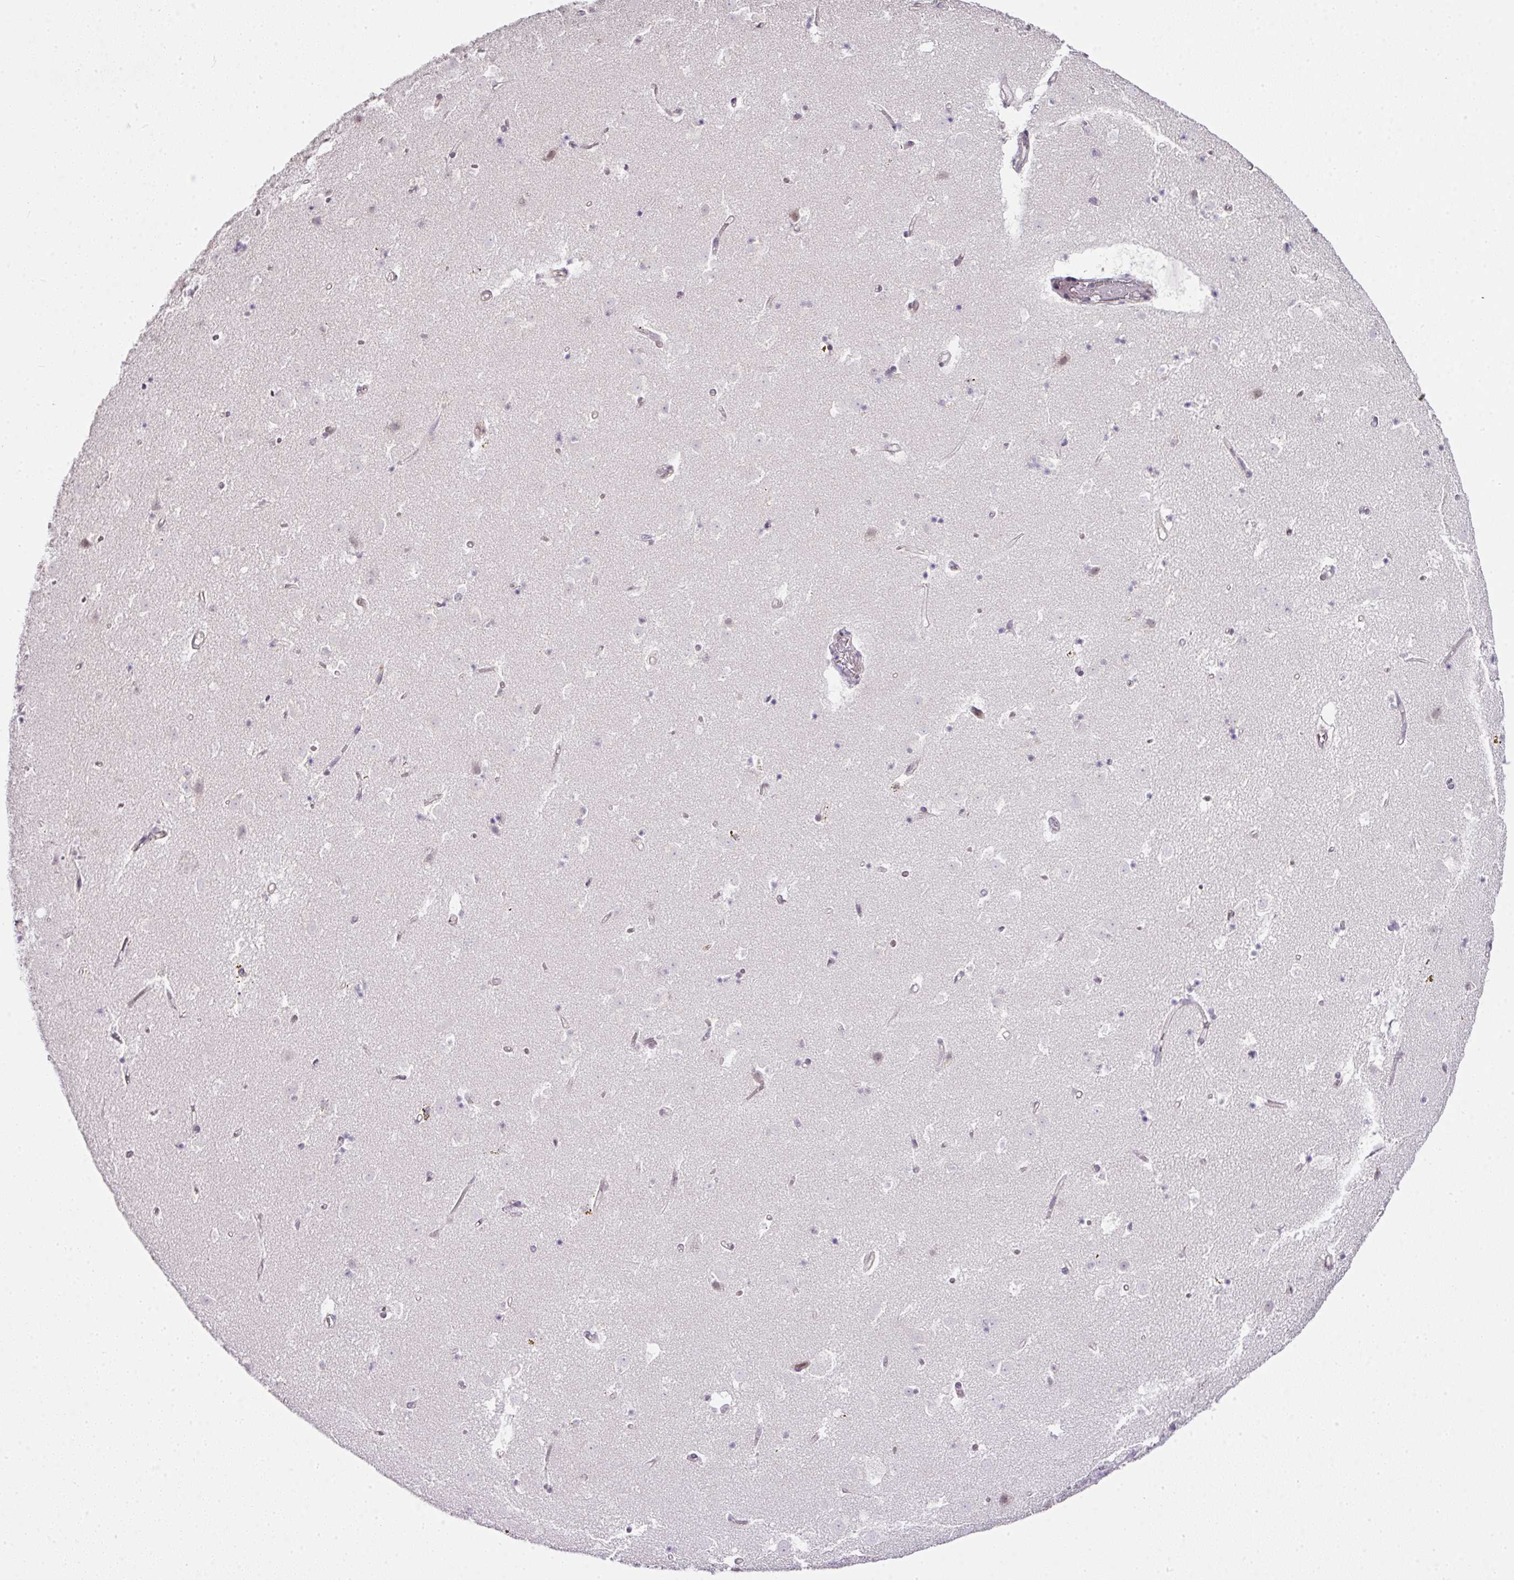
{"staining": {"intensity": "negative", "quantity": "none", "location": "none"}, "tissue": "caudate", "cell_type": "Glial cells", "image_type": "normal", "snomed": [{"axis": "morphology", "description": "Normal tissue, NOS"}, {"axis": "topography", "description": "Lateral ventricle wall"}], "caption": "This is an IHC image of benign human caudate. There is no expression in glial cells.", "gene": "FAM32A", "patient": {"sex": "male", "age": 58}}